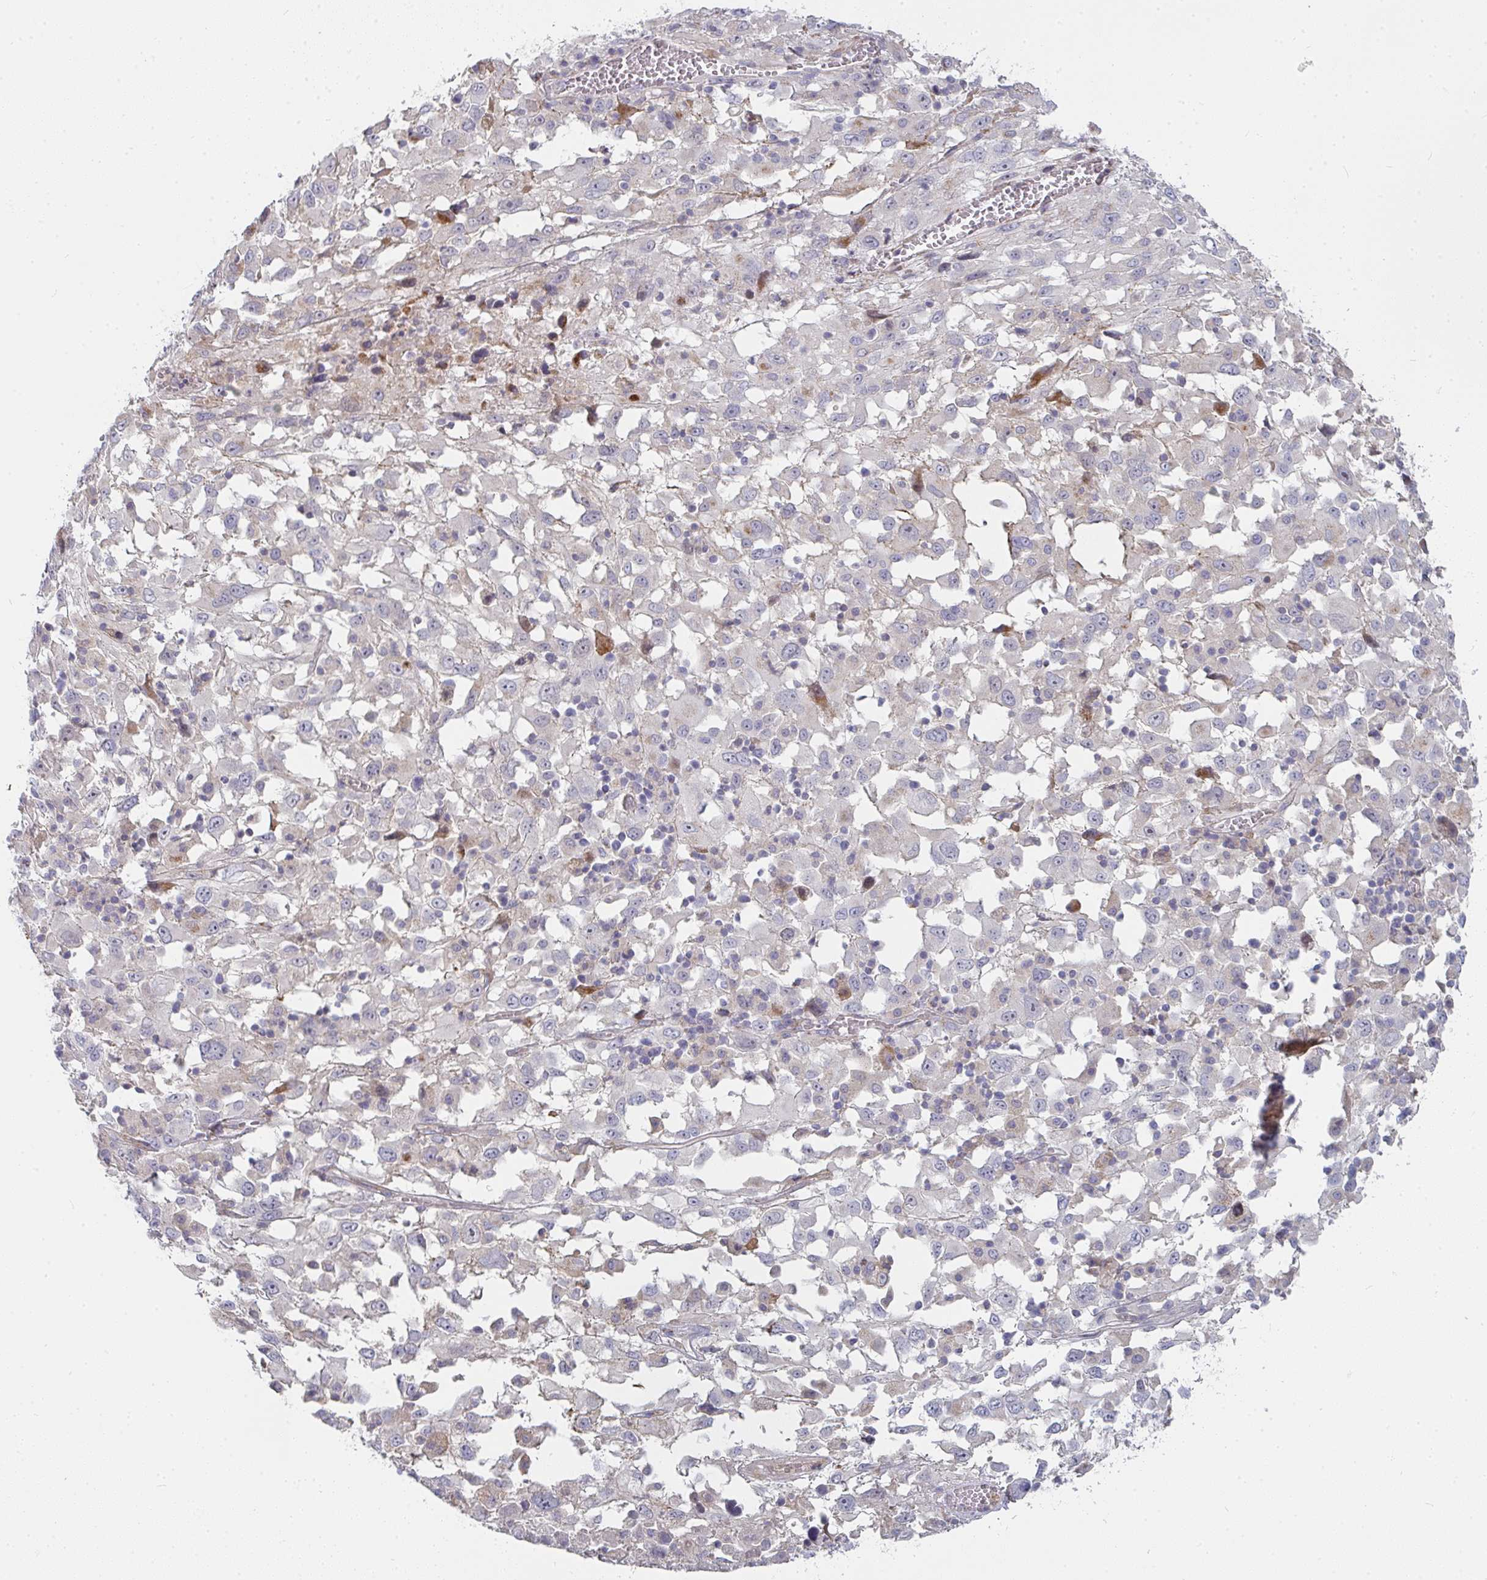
{"staining": {"intensity": "negative", "quantity": "none", "location": "none"}, "tissue": "melanoma", "cell_type": "Tumor cells", "image_type": "cancer", "snomed": [{"axis": "morphology", "description": "Malignant melanoma, Metastatic site"}, {"axis": "topography", "description": "Soft tissue"}], "caption": "Protein analysis of malignant melanoma (metastatic site) reveals no significant positivity in tumor cells.", "gene": "RHEBL1", "patient": {"sex": "male", "age": 50}}